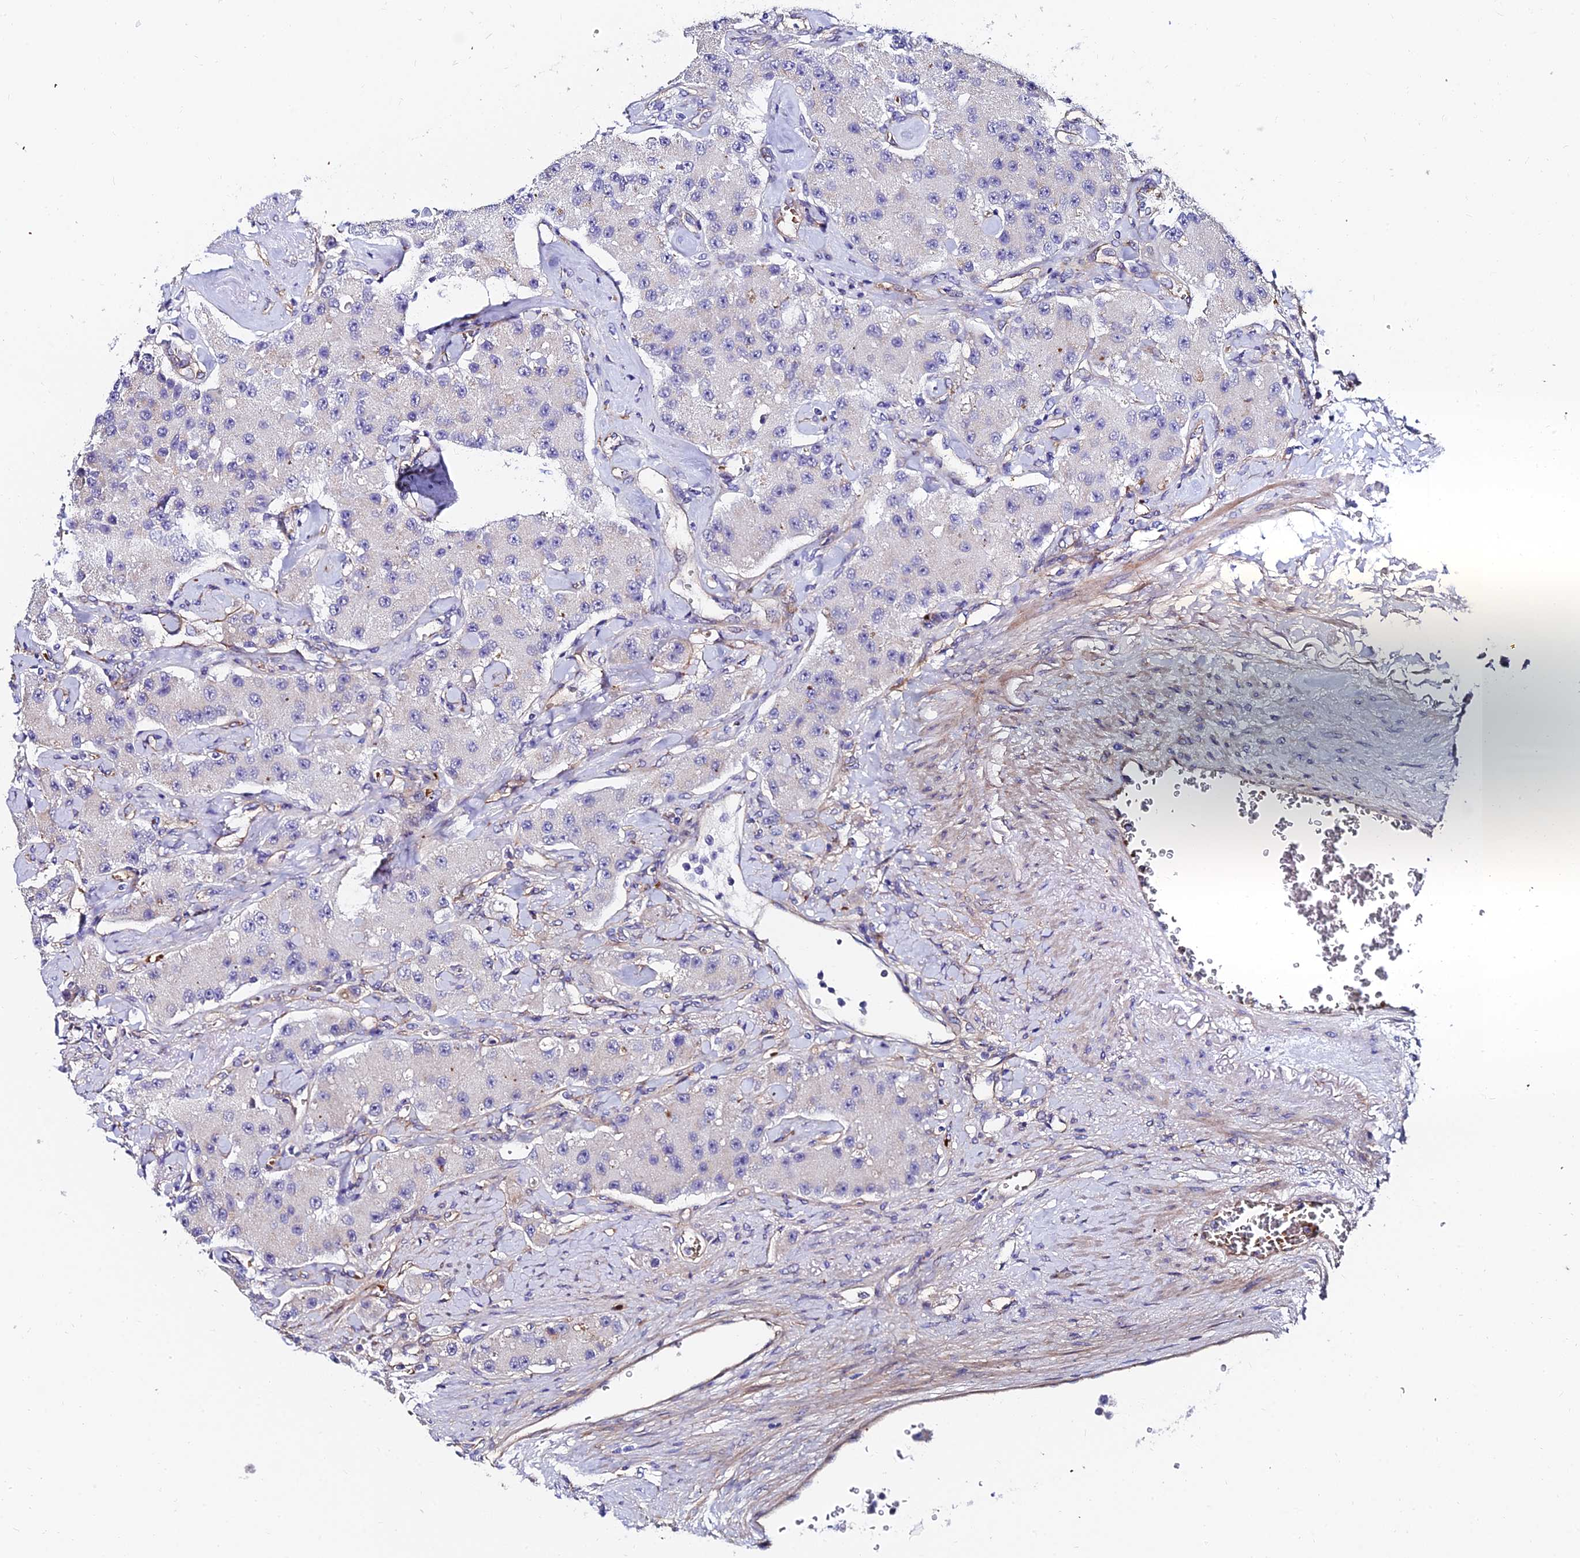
{"staining": {"intensity": "negative", "quantity": "none", "location": "none"}, "tissue": "carcinoid", "cell_type": "Tumor cells", "image_type": "cancer", "snomed": [{"axis": "morphology", "description": "Carcinoid, malignant, NOS"}, {"axis": "topography", "description": "Pancreas"}], "caption": "DAB immunohistochemical staining of malignant carcinoid demonstrates no significant expression in tumor cells.", "gene": "ADGRF3", "patient": {"sex": "male", "age": 41}}